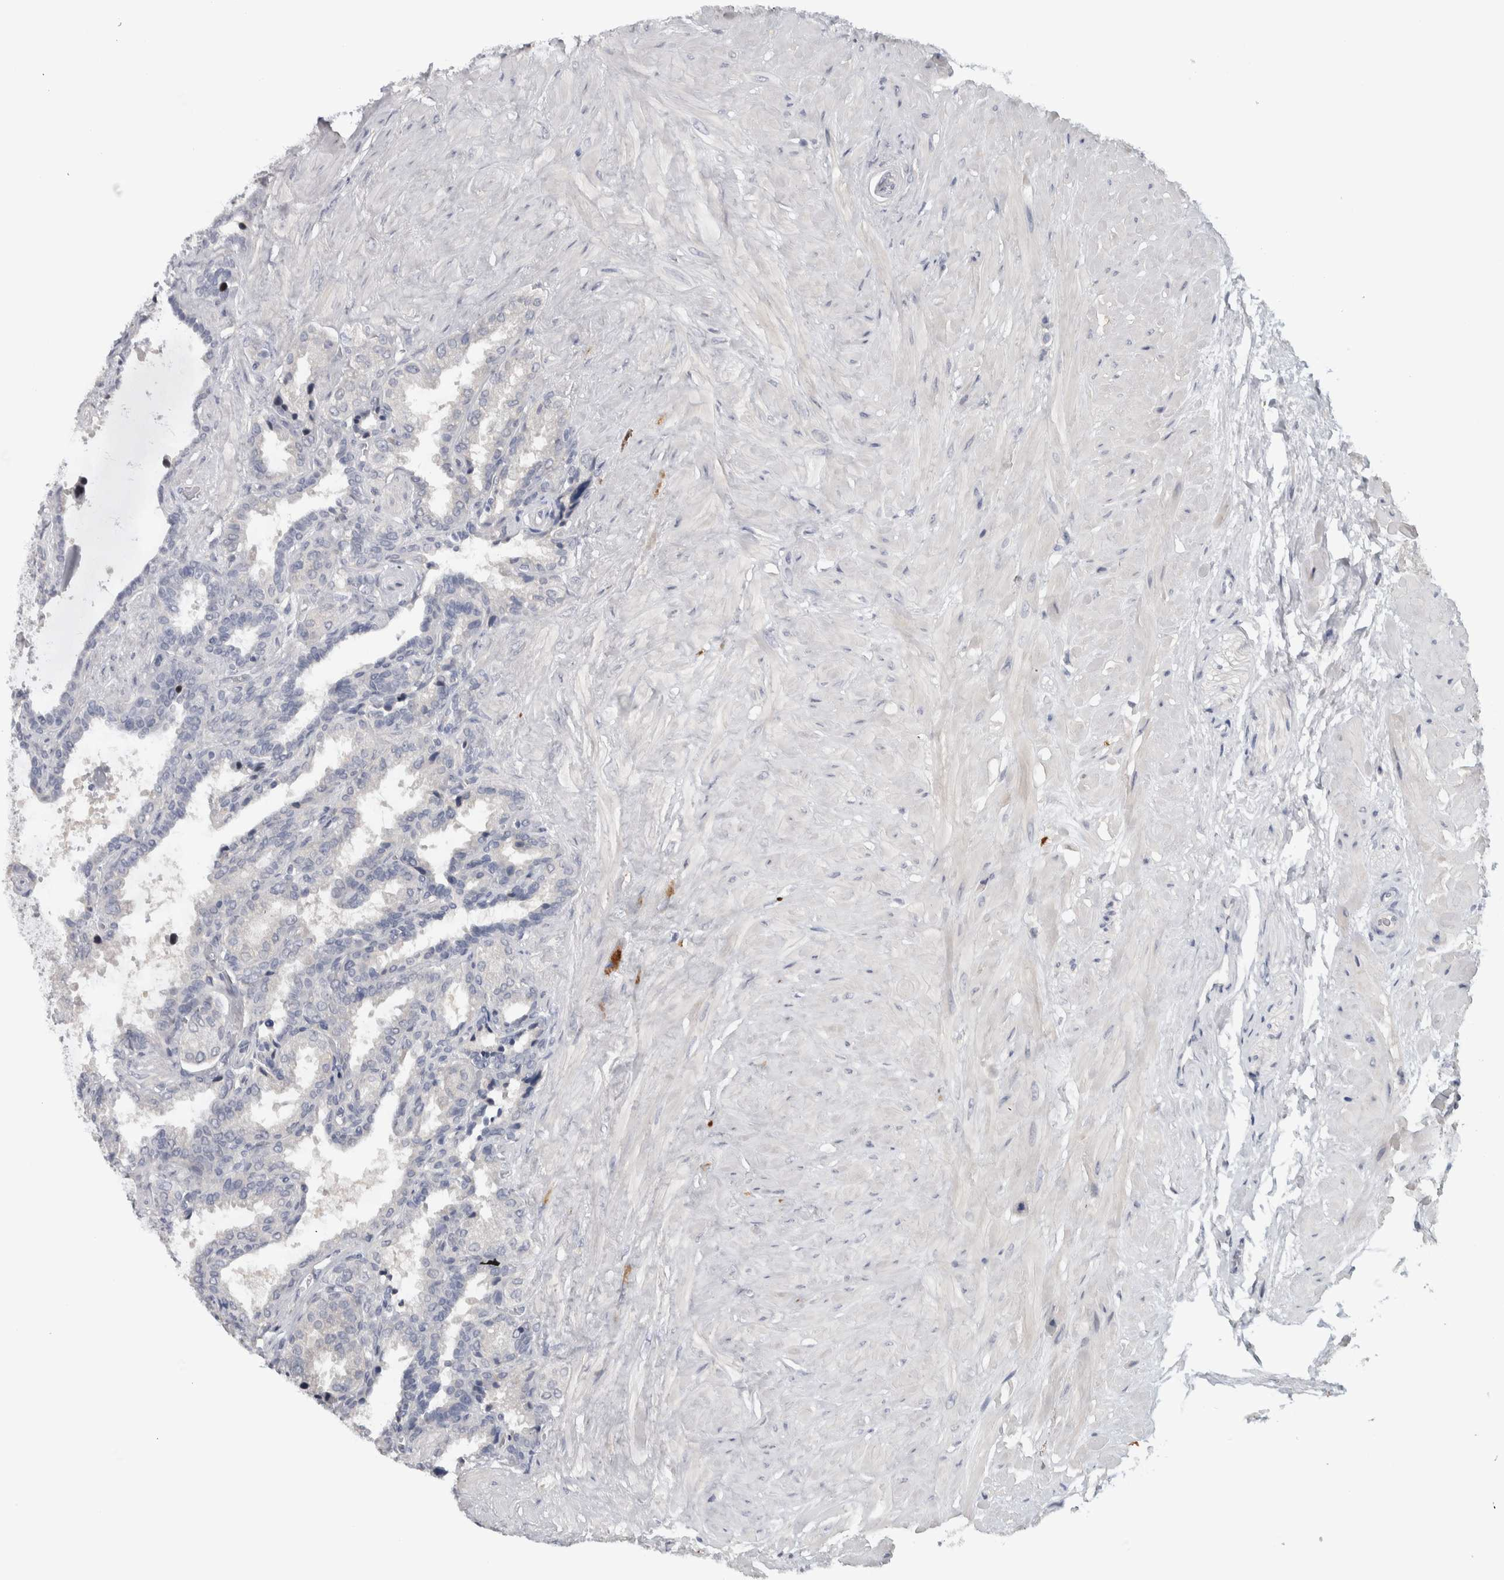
{"staining": {"intensity": "negative", "quantity": "none", "location": "none"}, "tissue": "seminal vesicle", "cell_type": "Glandular cells", "image_type": "normal", "snomed": [{"axis": "morphology", "description": "Normal tissue, NOS"}, {"axis": "topography", "description": "Seminal veicle"}], "caption": "Immunohistochemistry histopathology image of normal seminal vesicle: human seminal vesicle stained with DAB demonstrates no significant protein expression in glandular cells. Brightfield microscopy of IHC stained with DAB (brown) and hematoxylin (blue), captured at high magnification.", "gene": "ADPRM", "patient": {"sex": "male", "age": 46}}